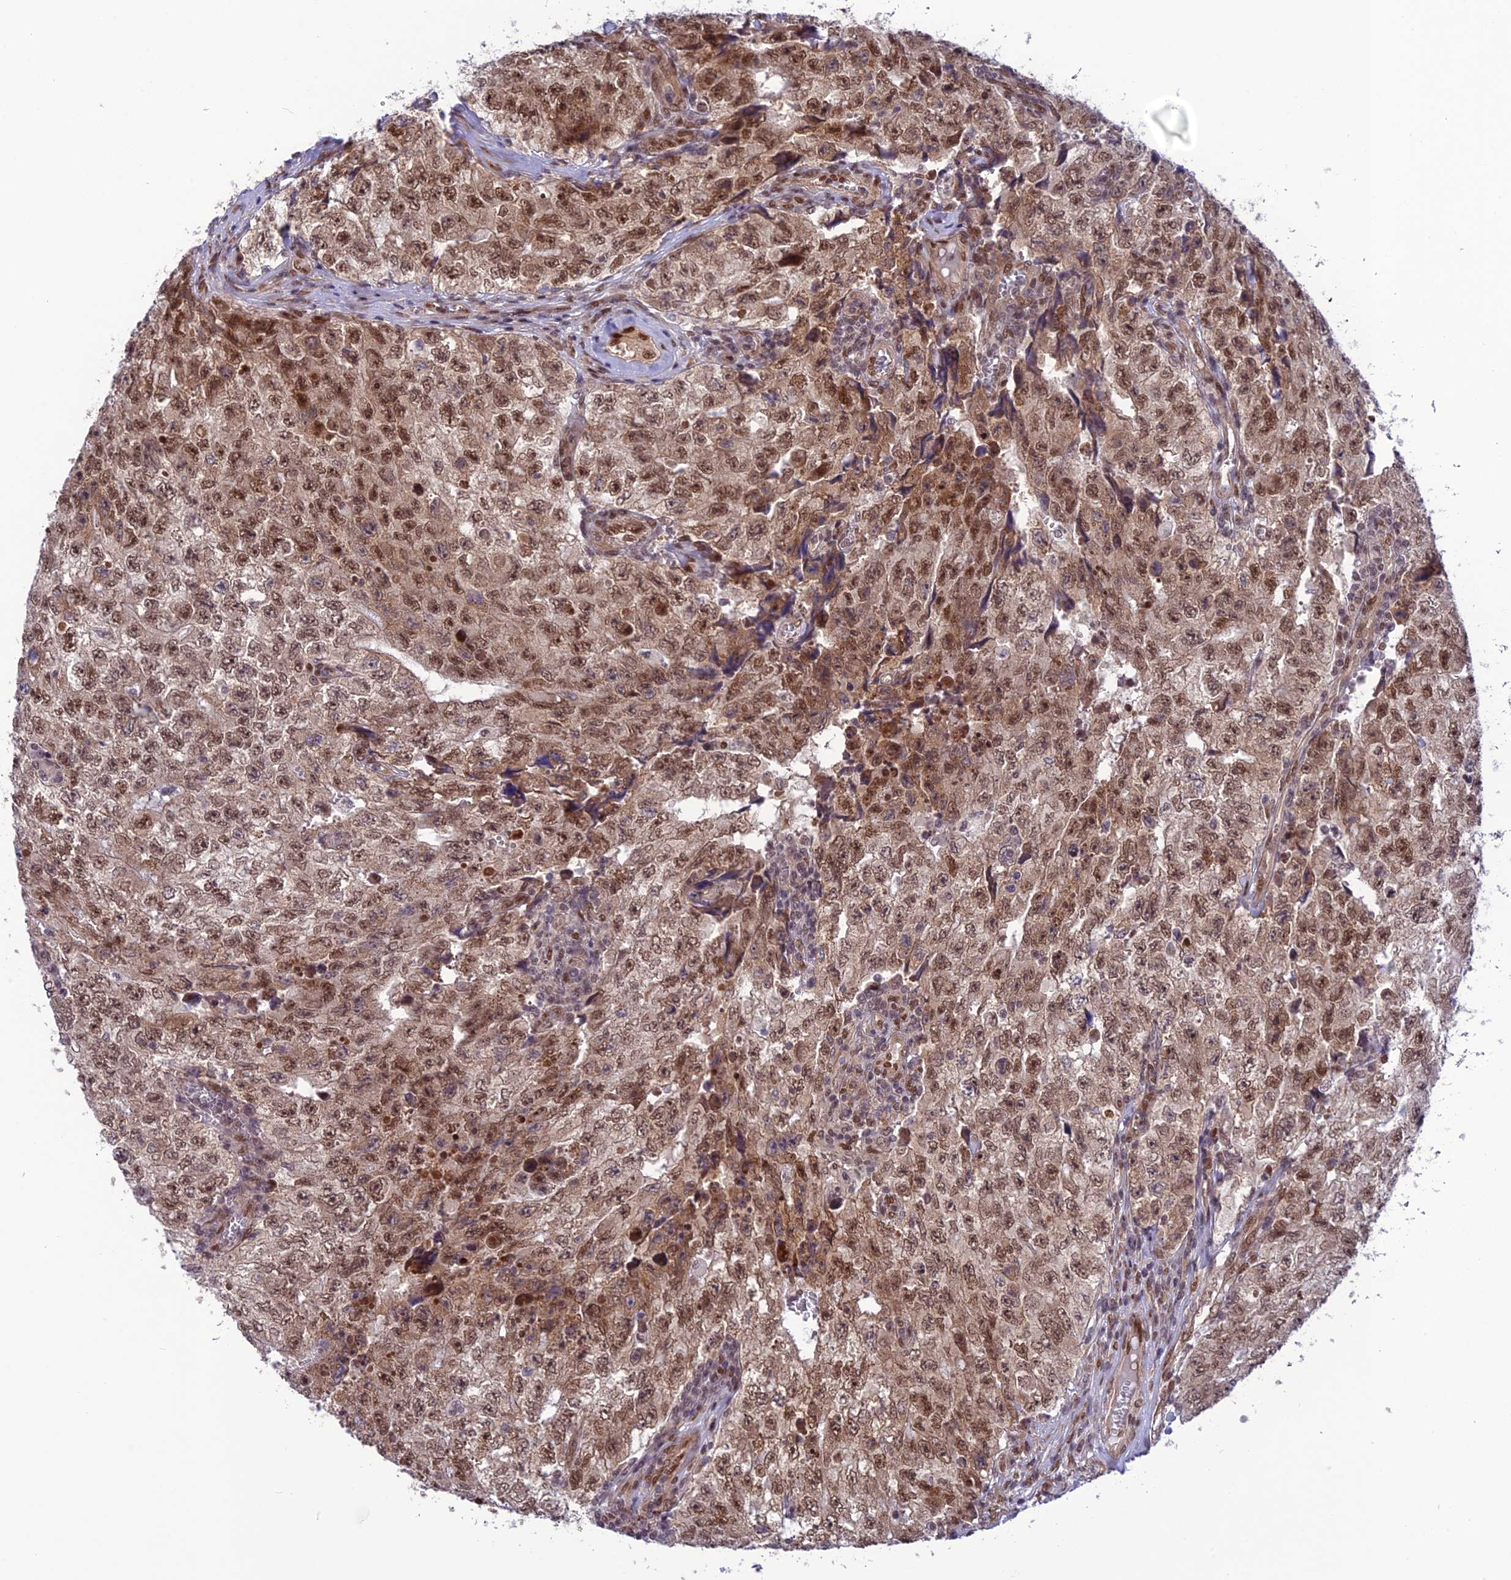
{"staining": {"intensity": "moderate", "quantity": ">75%", "location": "cytoplasmic/membranous,nuclear"}, "tissue": "testis cancer", "cell_type": "Tumor cells", "image_type": "cancer", "snomed": [{"axis": "morphology", "description": "Carcinoma, Embryonal, NOS"}, {"axis": "topography", "description": "Testis"}], "caption": "Tumor cells display moderate cytoplasmic/membranous and nuclear staining in approximately >75% of cells in testis embryonal carcinoma.", "gene": "RTRAF", "patient": {"sex": "male", "age": 17}}